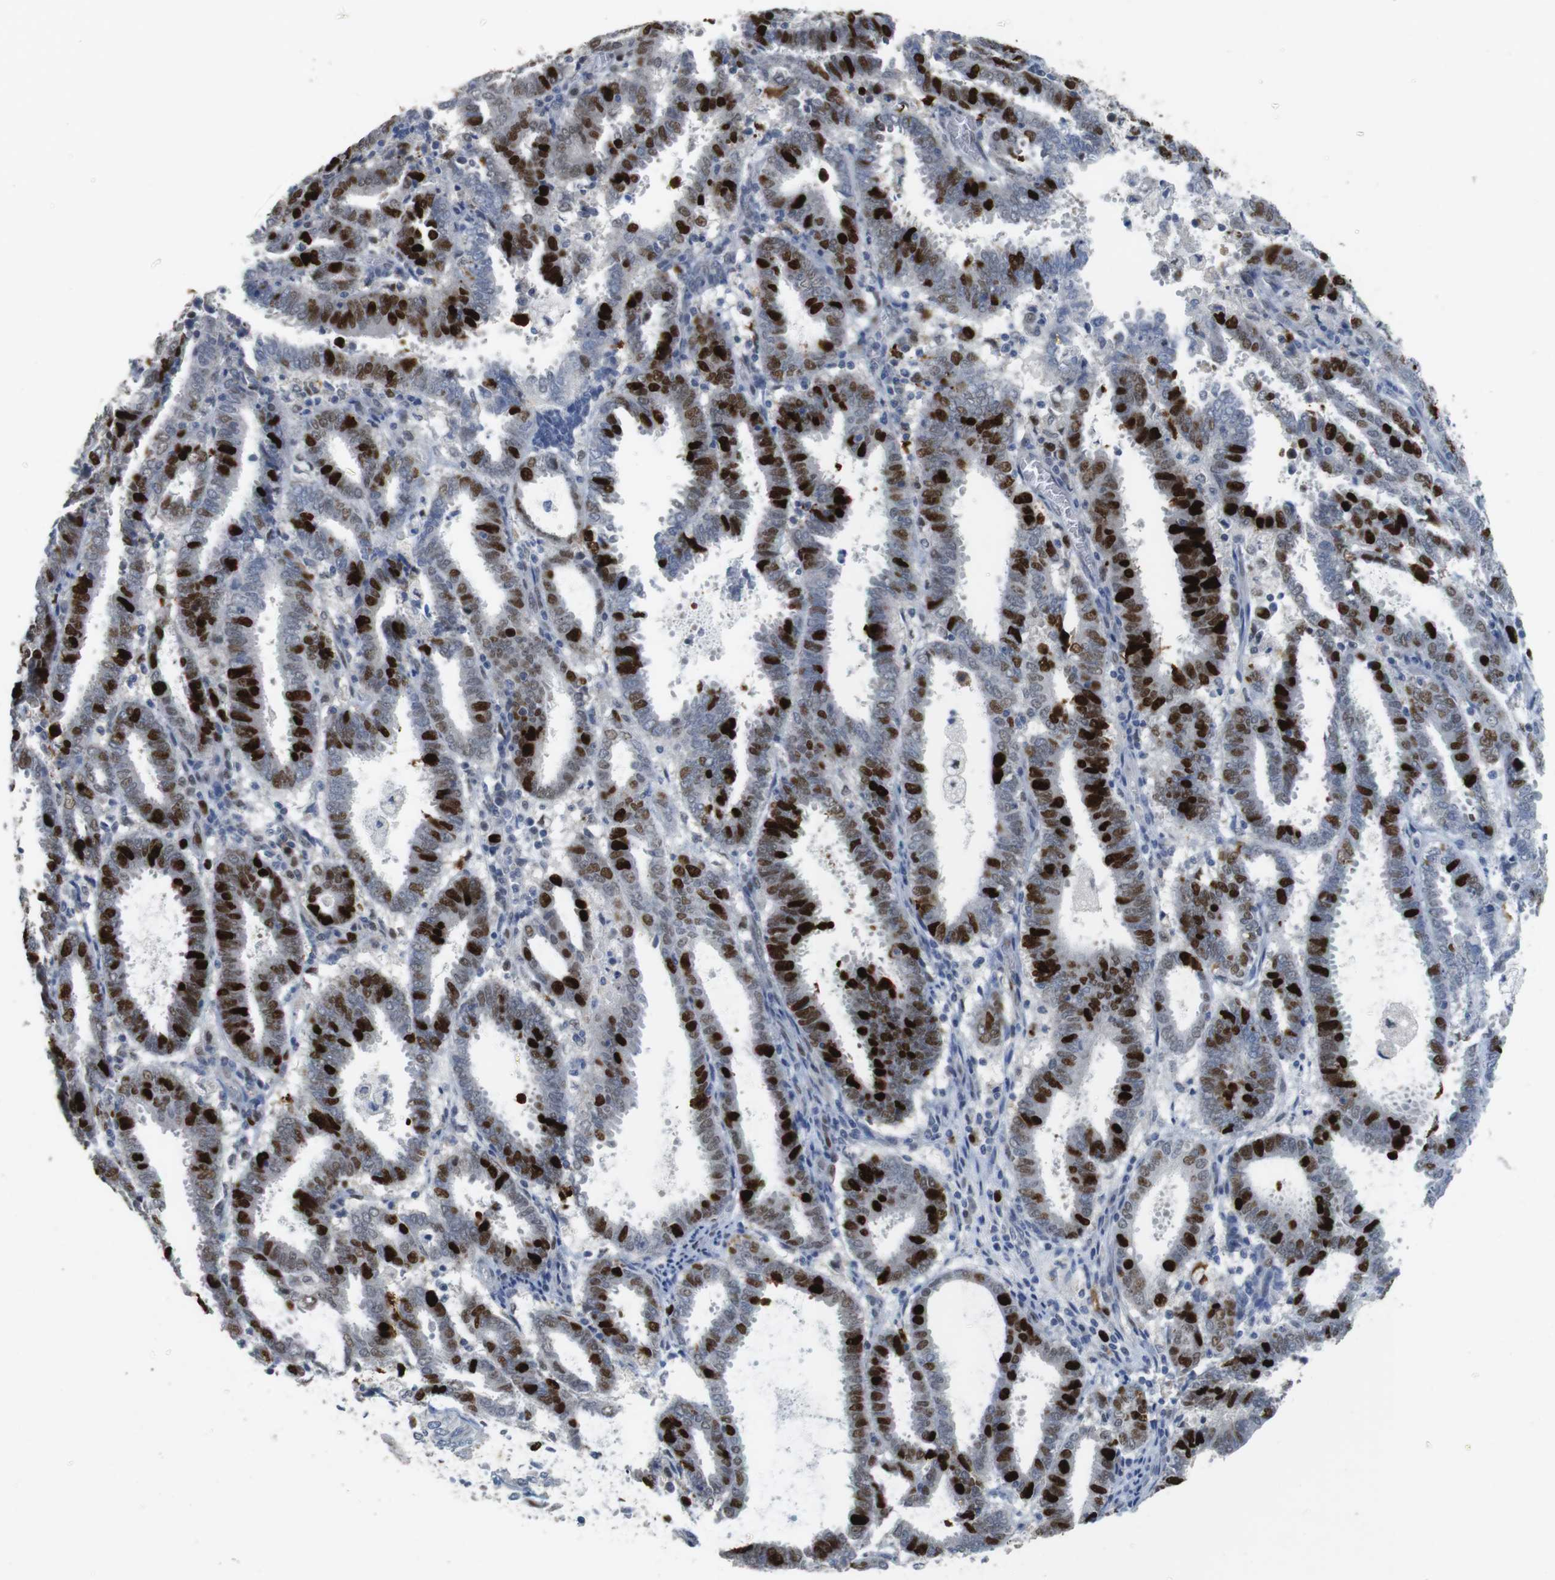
{"staining": {"intensity": "strong", "quantity": "25%-75%", "location": "nuclear"}, "tissue": "endometrial cancer", "cell_type": "Tumor cells", "image_type": "cancer", "snomed": [{"axis": "morphology", "description": "Adenocarcinoma, NOS"}, {"axis": "topography", "description": "Uterus"}], "caption": "Endometrial cancer (adenocarcinoma) stained for a protein exhibits strong nuclear positivity in tumor cells.", "gene": "KPNA2", "patient": {"sex": "female", "age": 83}}